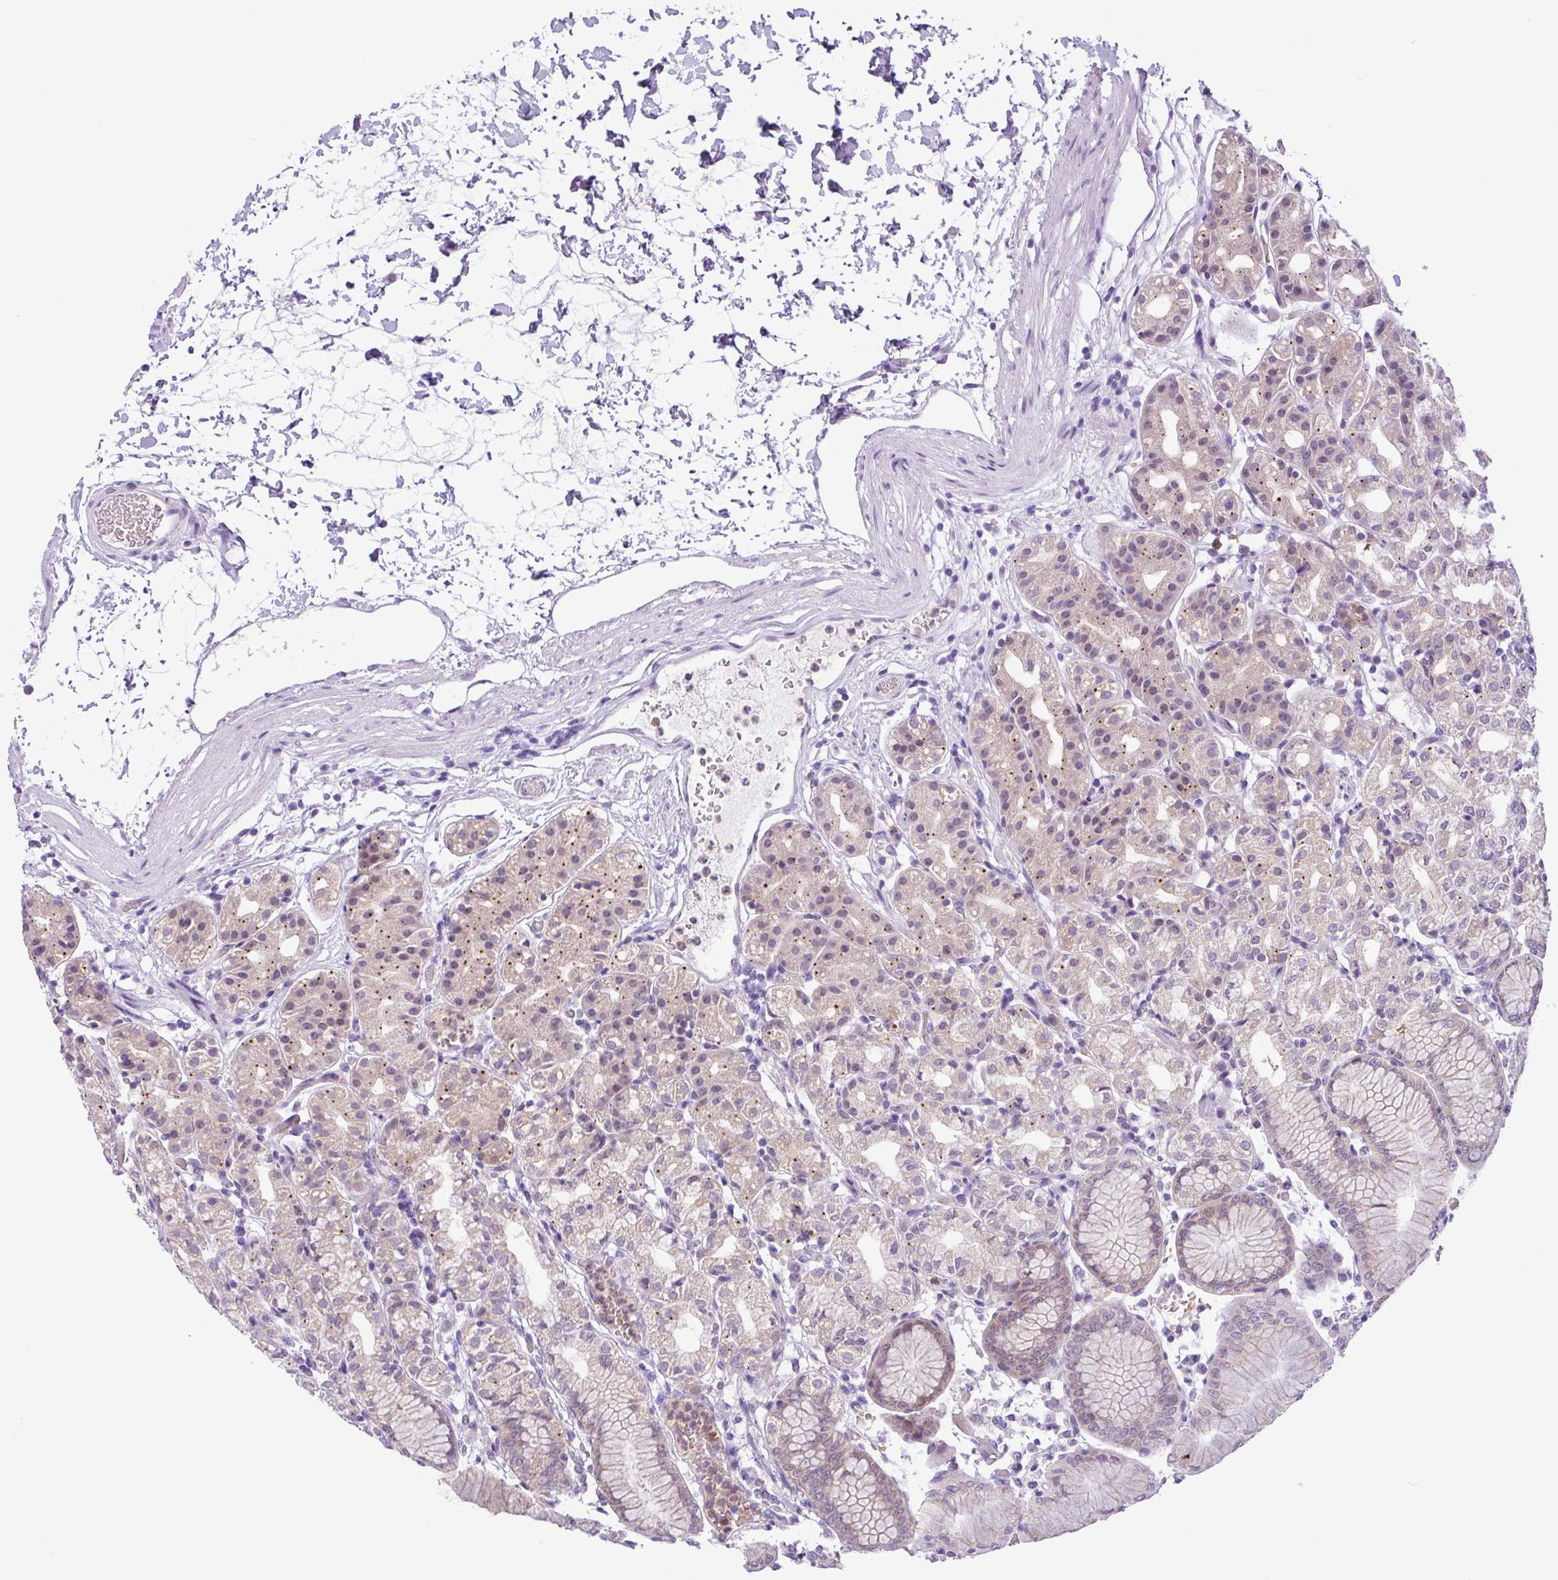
{"staining": {"intensity": "moderate", "quantity": "<25%", "location": "cytoplasmic/membranous"}, "tissue": "stomach", "cell_type": "Glandular cells", "image_type": "normal", "snomed": [{"axis": "morphology", "description": "Normal tissue, NOS"}, {"axis": "topography", "description": "Stomach"}], "caption": "Protein staining of normal stomach shows moderate cytoplasmic/membranous expression in about <25% of glandular cells.", "gene": "TONSL", "patient": {"sex": "female", "age": 57}}